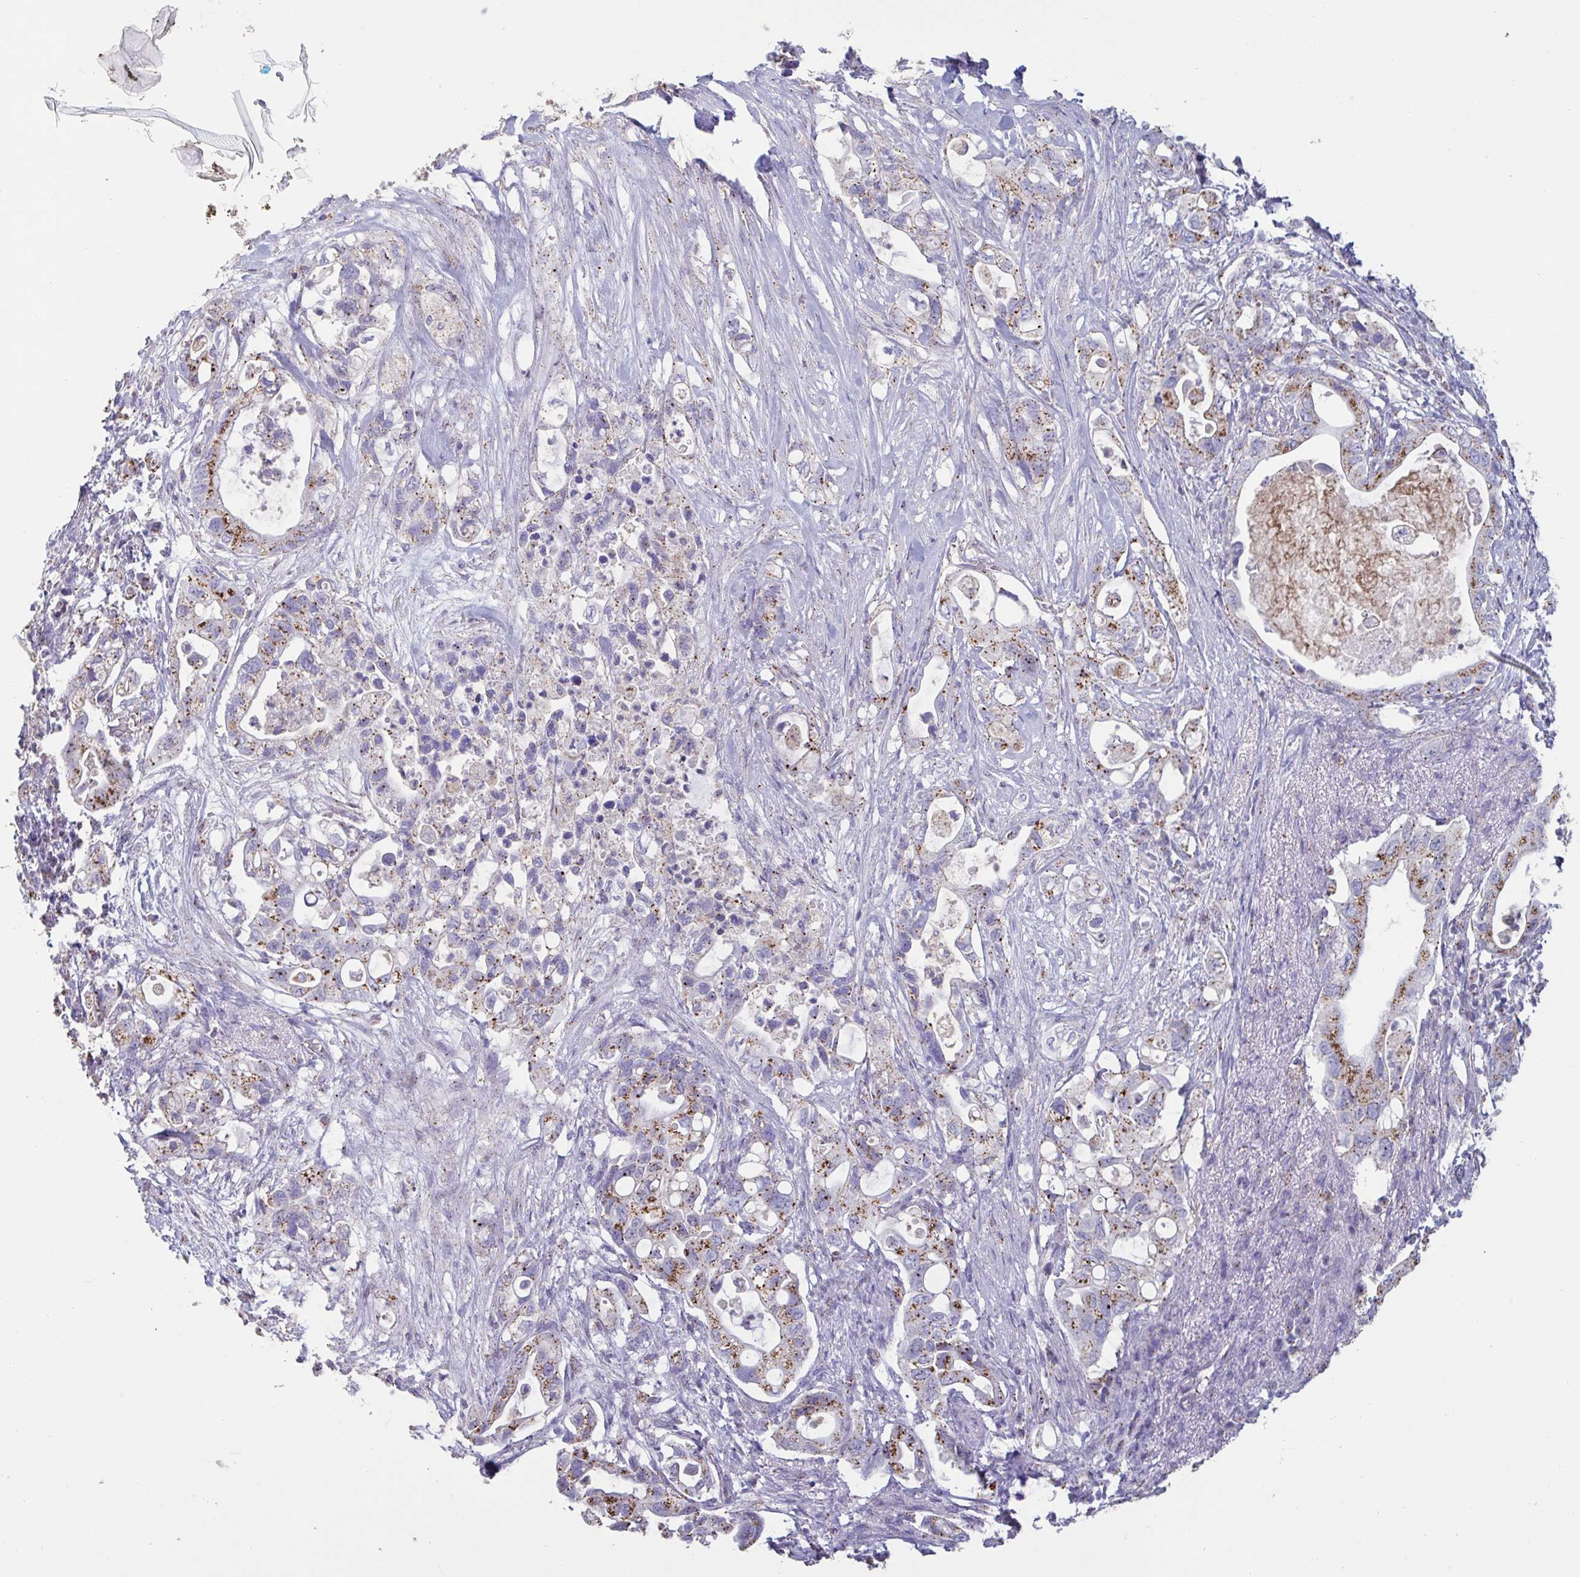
{"staining": {"intensity": "moderate", "quantity": ">75%", "location": "cytoplasmic/membranous"}, "tissue": "pancreatic cancer", "cell_type": "Tumor cells", "image_type": "cancer", "snomed": [{"axis": "morphology", "description": "Adenocarcinoma, NOS"}, {"axis": "topography", "description": "Pancreas"}], "caption": "Protein expression analysis of pancreatic adenocarcinoma reveals moderate cytoplasmic/membranous positivity in approximately >75% of tumor cells.", "gene": "CHMP5", "patient": {"sex": "female", "age": 72}}